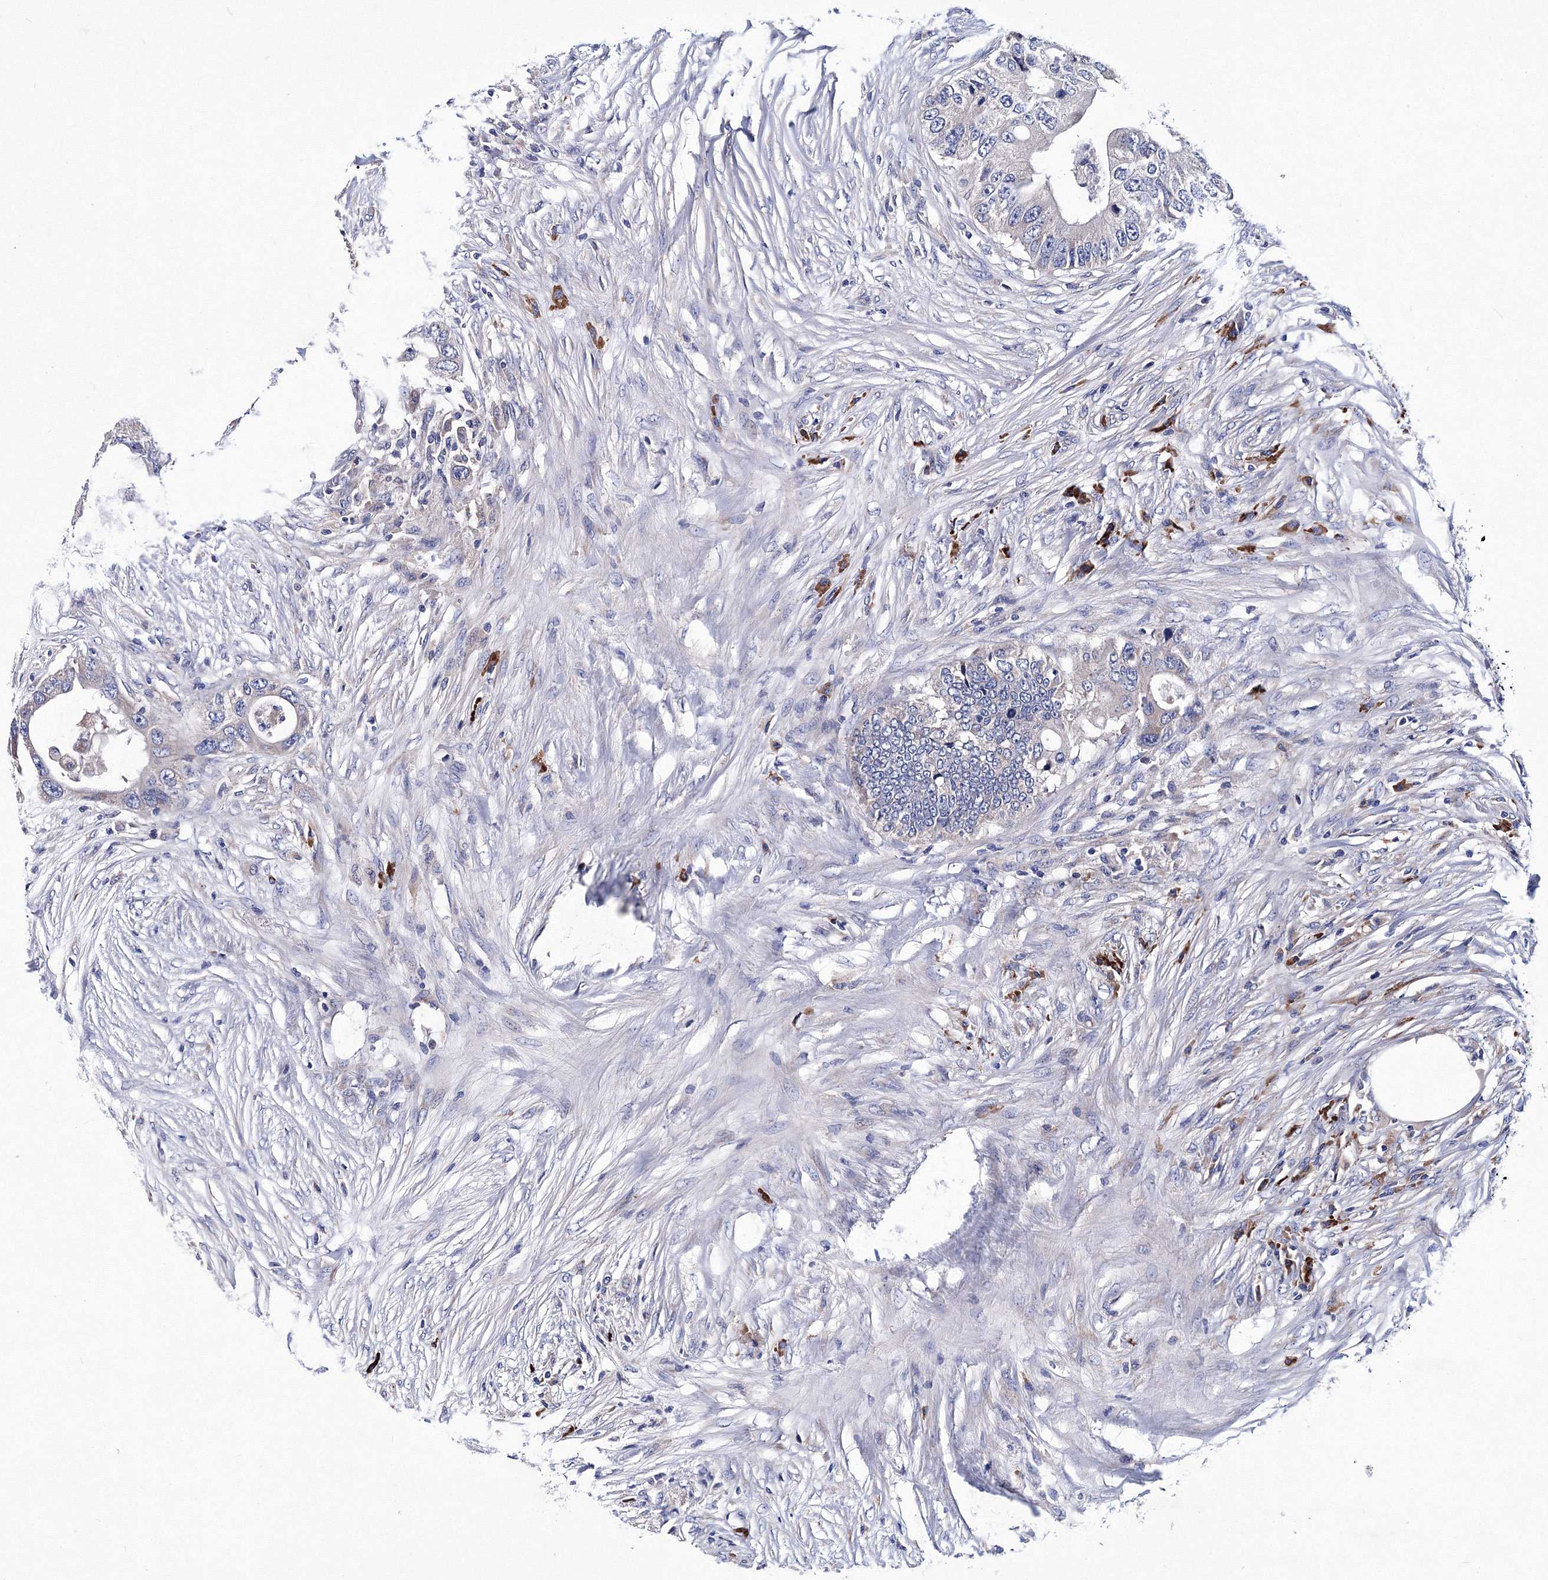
{"staining": {"intensity": "negative", "quantity": "none", "location": "none"}, "tissue": "colorectal cancer", "cell_type": "Tumor cells", "image_type": "cancer", "snomed": [{"axis": "morphology", "description": "Adenocarcinoma, NOS"}, {"axis": "topography", "description": "Colon"}], "caption": "Immunohistochemical staining of colorectal adenocarcinoma demonstrates no significant staining in tumor cells.", "gene": "TRPM2", "patient": {"sex": "male", "age": 71}}